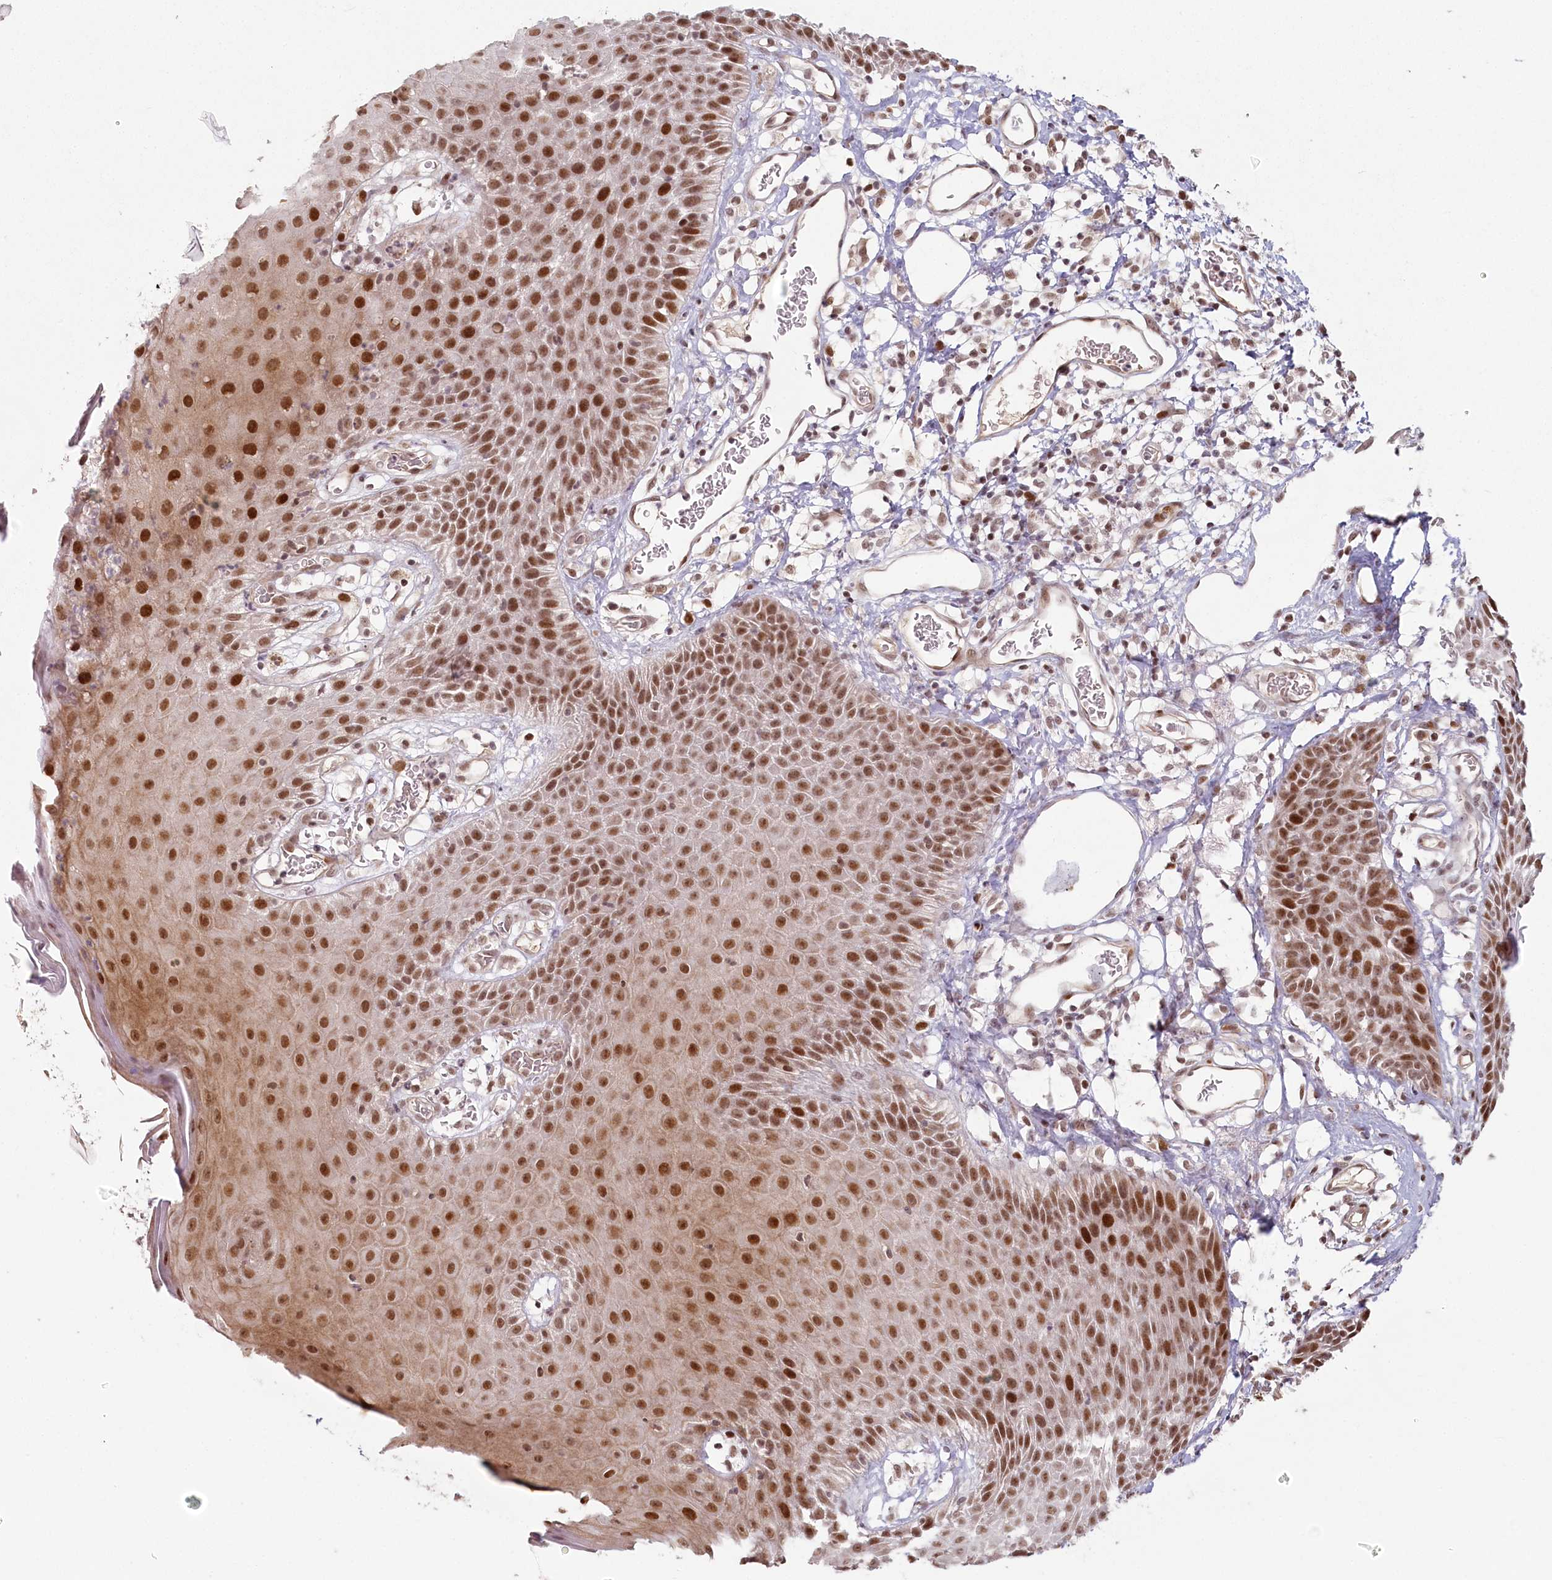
{"staining": {"intensity": "strong", "quantity": "25%-75%", "location": "cytoplasmic/membranous,nuclear"}, "tissue": "skin", "cell_type": "Epidermal cells", "image_type": "normal", "snomed": [{"axis": "morphology", "description": "Normal tissue, NOS"}, {"axis": "topography", "description": "Vulva"}], "caption": "Immunohistochemistry (IHC) (DAB) staining of benign human skin displays strong cytoplasmic/membranous,nuclear protein positivity in about 25%-75% of epidermal cells.", "gene": "FAM204A", "patient": {"sex": "female", "age": 68}}